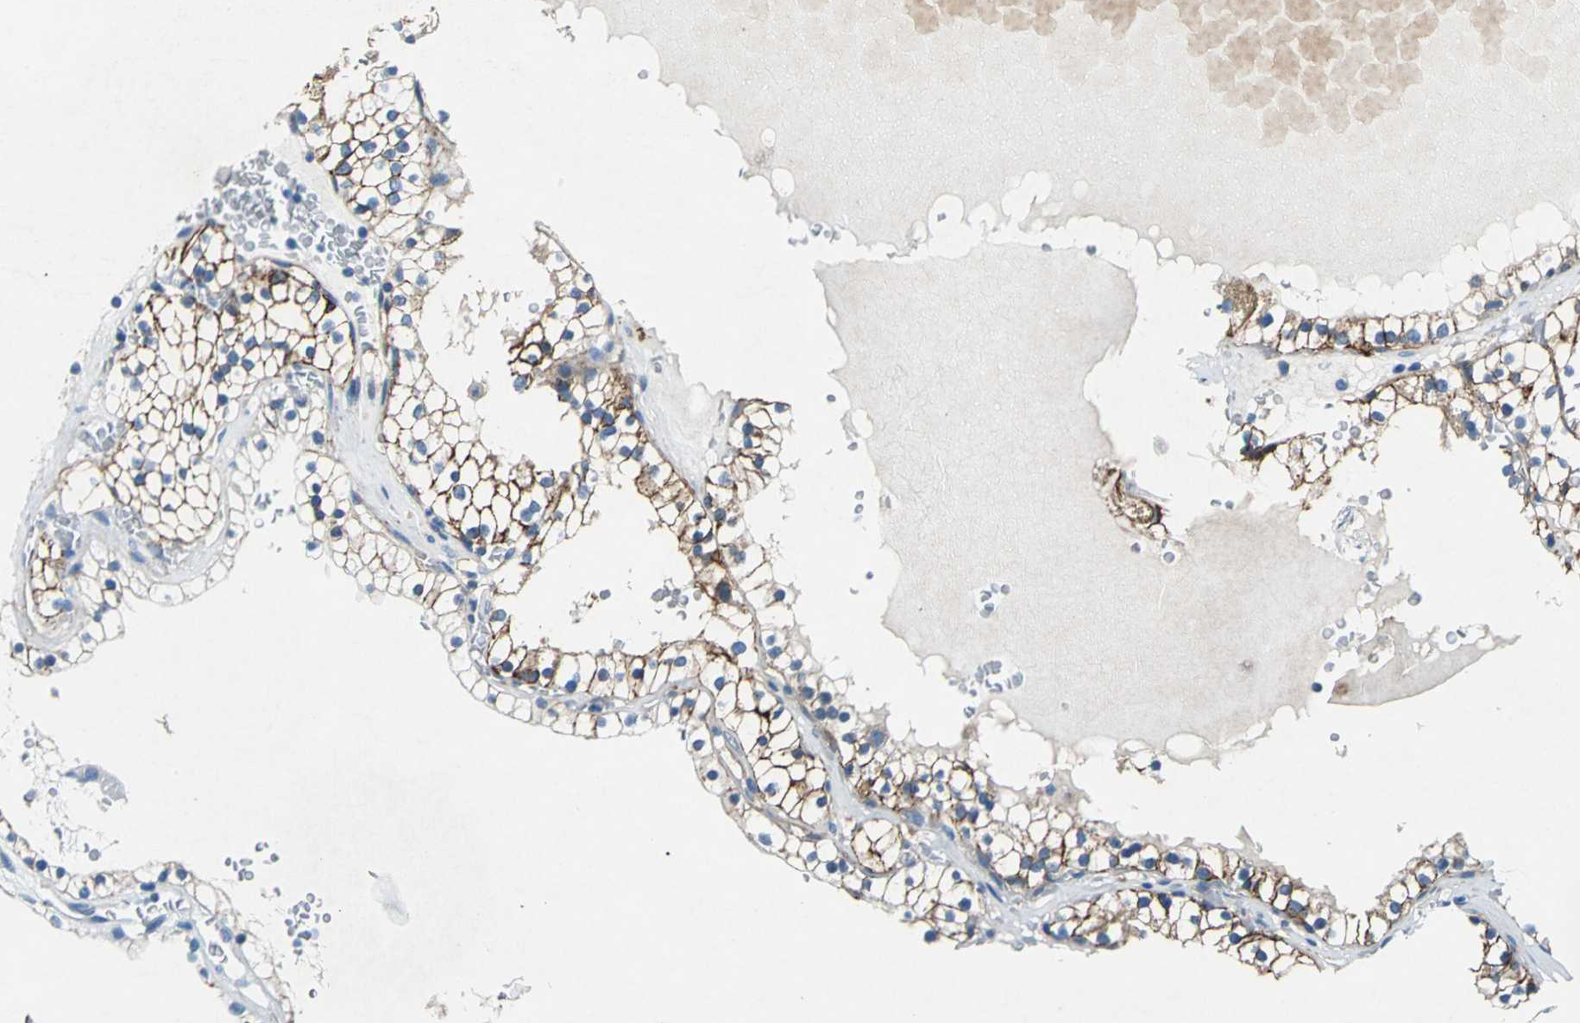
{"staining": {"intensity": "strong", "quantity": ">75%", "location": "cytoplasmic/membranous"}, "tissue": "renal cancer", "cell_type": "Tumor cells", "image_type": "cancer", "snomed": [{"axis": "morphology", "description": "Adenocarcinoma, NOS"}, {"axis": "topography", "description": "Kidney"}], "caption": "DAB (3,3'-diaminobenzidine) immunohistochemical staining of renal cancer reveals strong cytoplasmic/membranous protein positivity in approximately >75% of tumor cells.", "gene": "RPS13", "patient": {"sex": "female", "age": 41}}